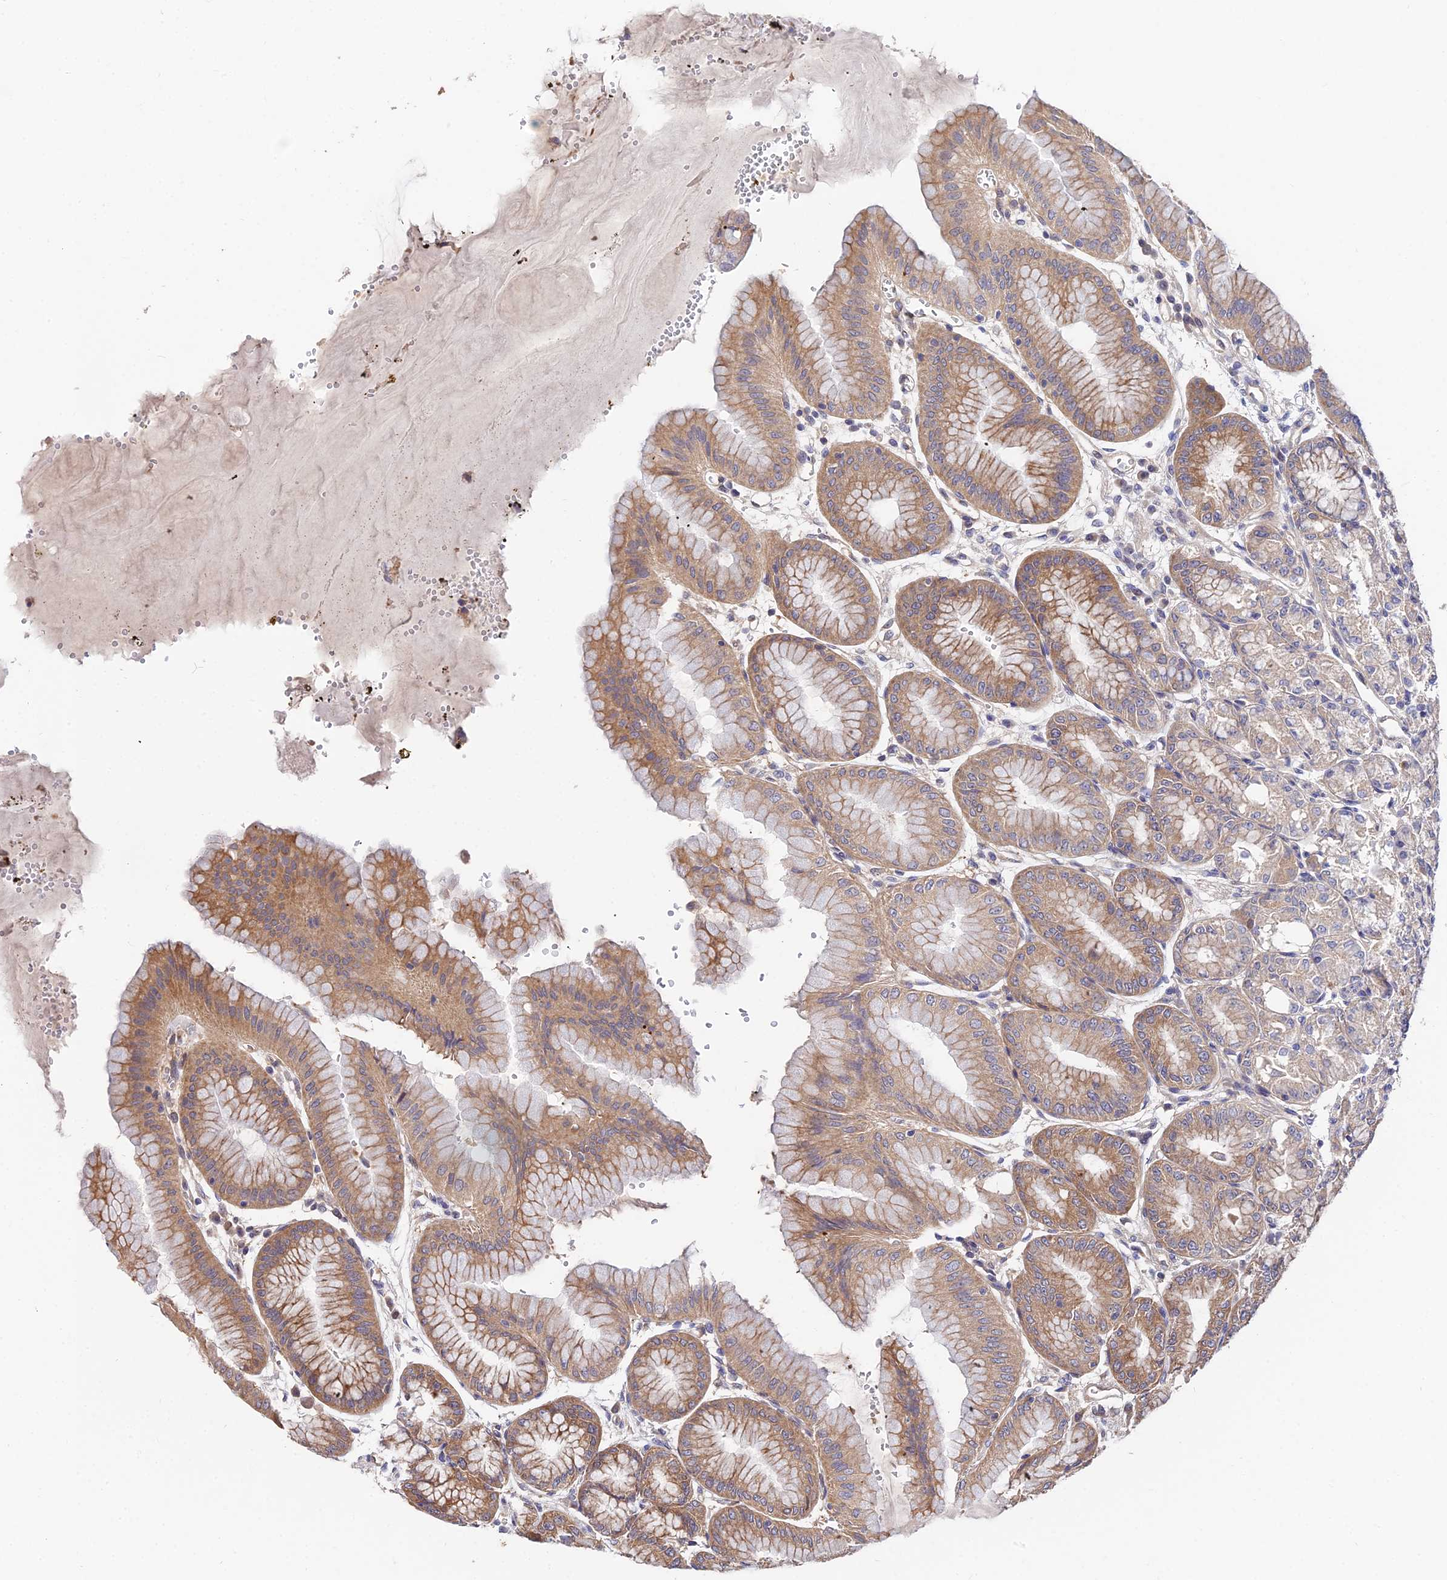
{"staining": {"intensity": "moderate", "quantity": "25%-75%", "location": "cytoplasmic/membranous"}, "tissue": "stomach", "cell_type": "Glandular cells", "image_type": "normal", "snomed": [{"axis": "morphology", "description": "Normal tissue, NOS"}, {"axis": "topography", "description": "Stomach, lower"}], "caption": "Protein expression analysis of normal human stomach reveals moderate cytoplasmic/membranous expression in approximately 25%-75% of glandular cells.", "gene": "INPP4A", "patient": {"sex": "male", "age": 71}}